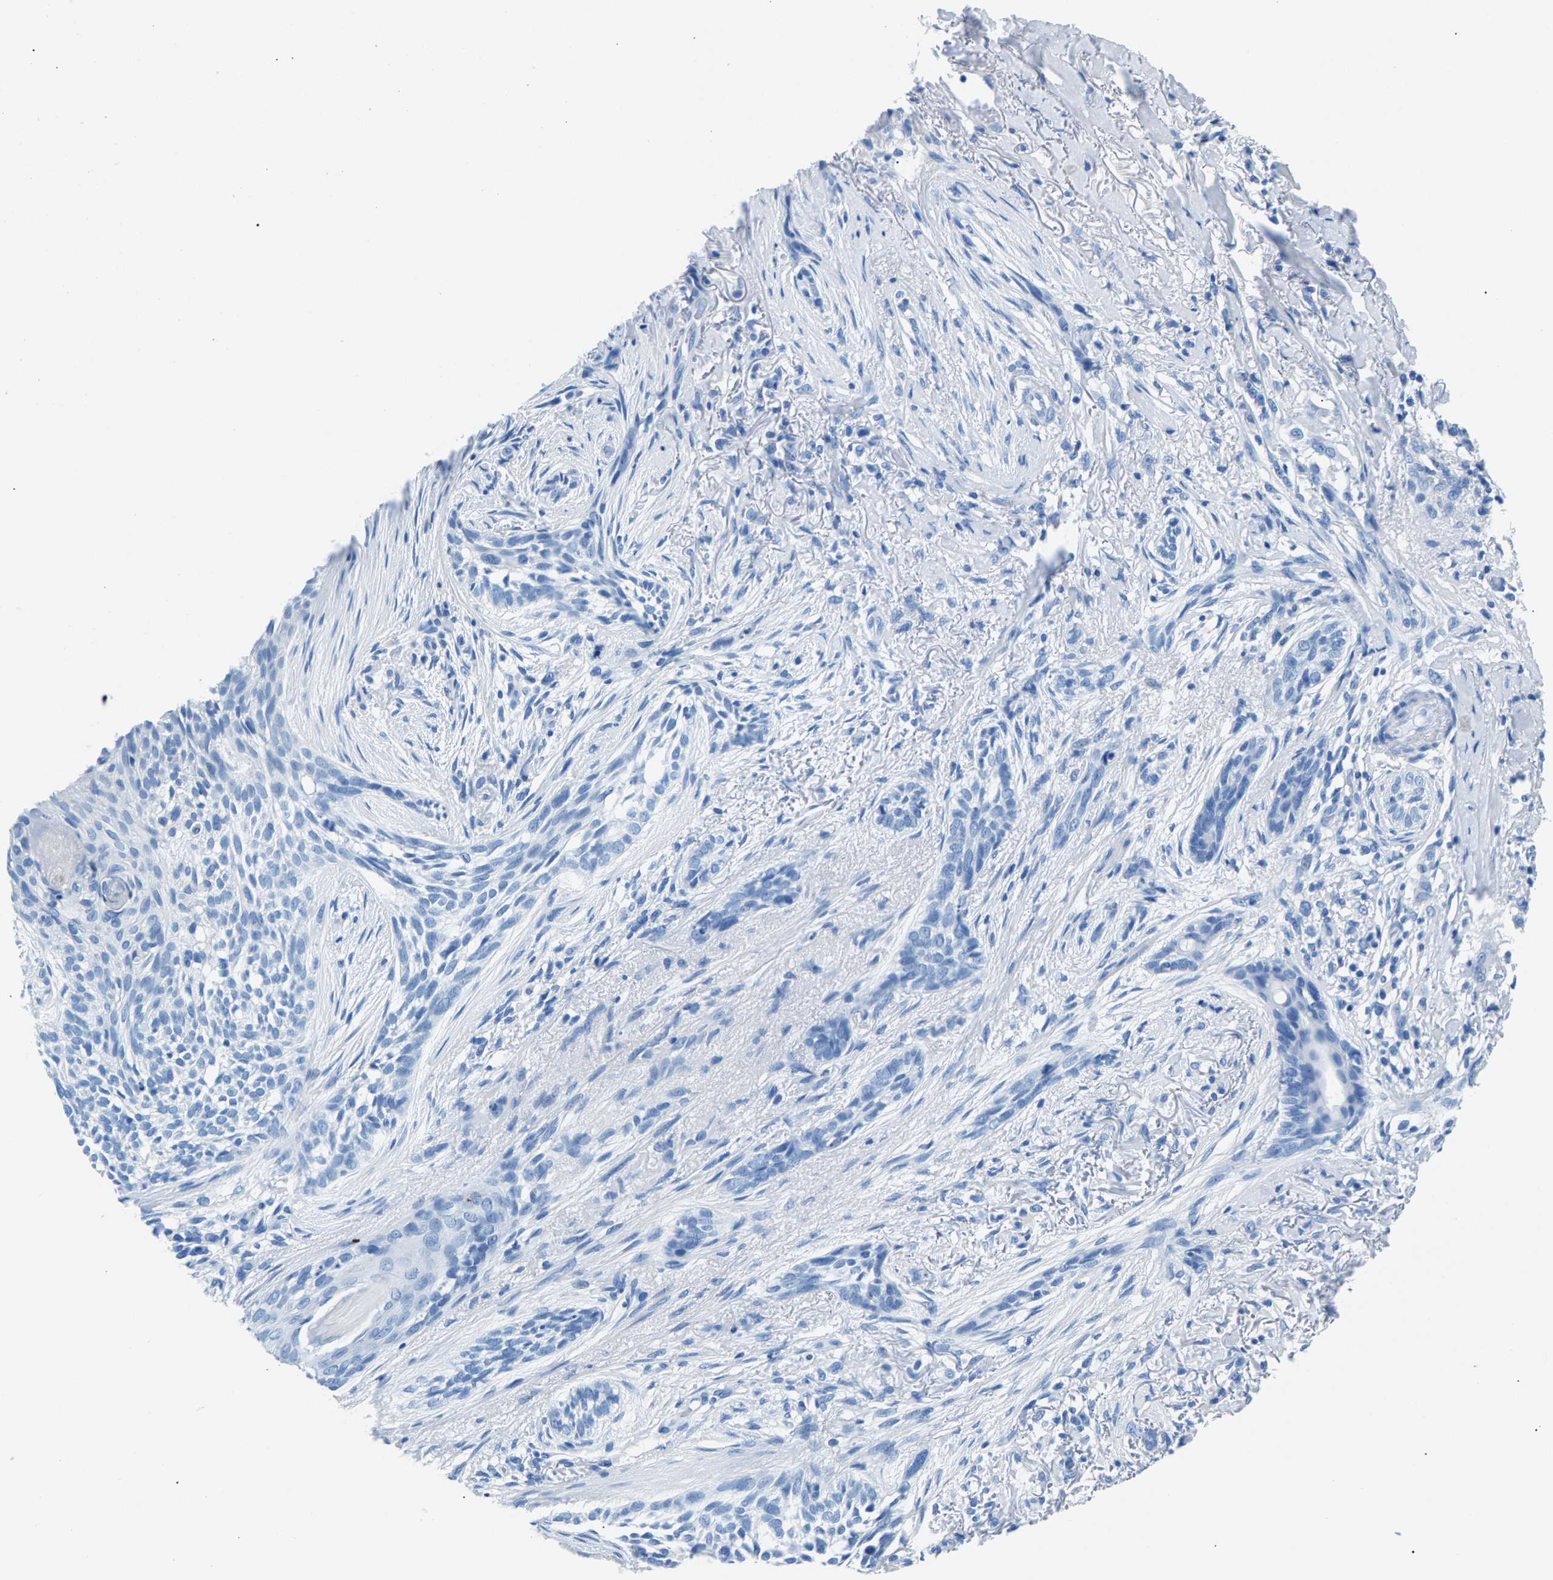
{"staining": {"intensity": "negative", "quantity": "none", "location": "none"}, "tissue": "skin cancer", "cell_type": "Tumor cells", "image_type": "cancer", "snomed": [{"axis": "morphology", "description": "Basal cell carcinoma"}, {"axis": "topography", "description": "Skin"}], "caption": "This is a photomicrograph of IHC staining of skin cancer, which shows no positivity in tumor cells.", "gene": "CPS1", "patient": {"sex": "female", "age": 88}}